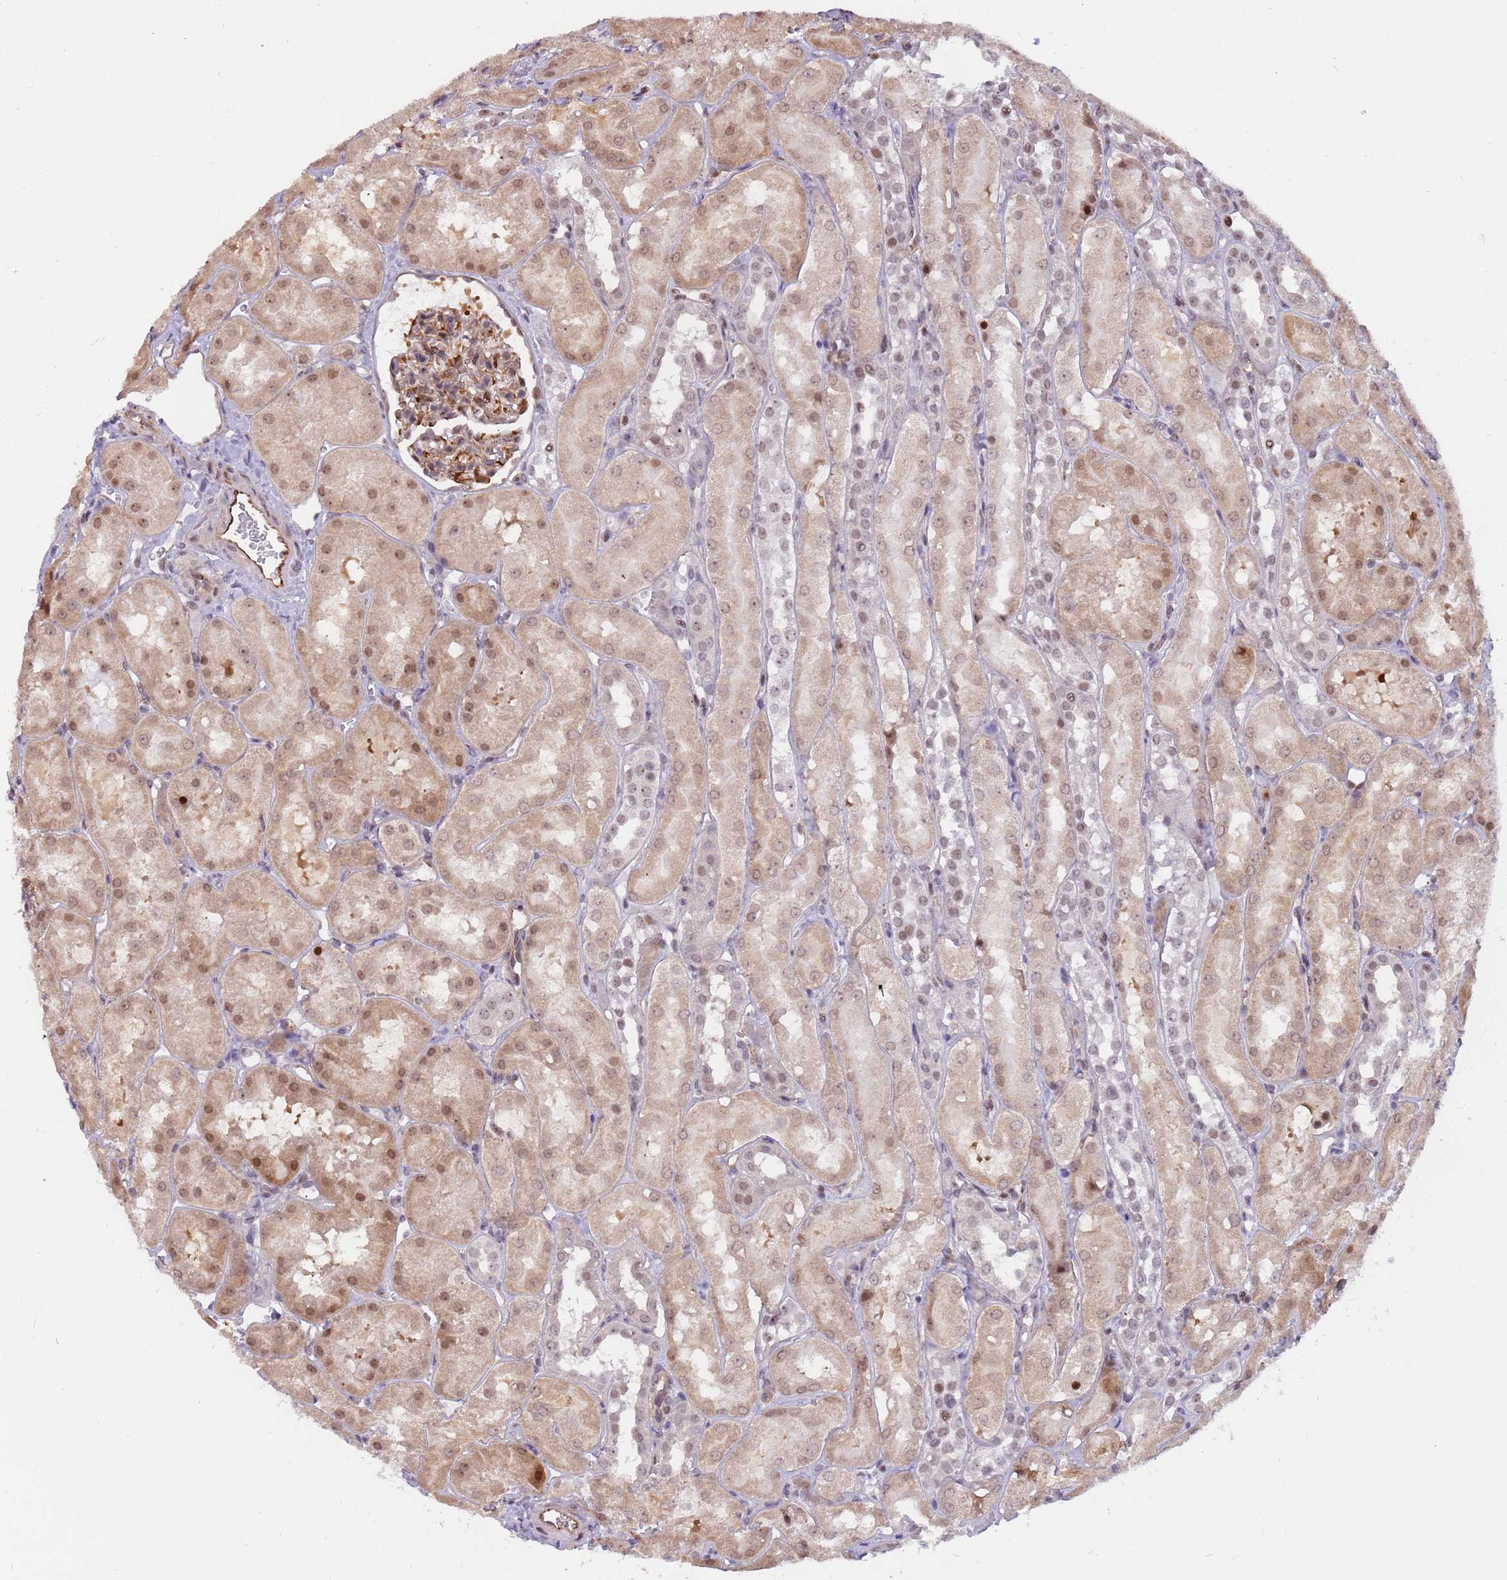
{"staining": {"intensity": "weak", "quantity": "25%-75%", "location": "cytoplasmic/membranous"}, "tissue": "kidney", "cell_type": "Cells in glomeruli", "image_type": "normal", "snomed": [{"axis": "morphology", "description": "Normal tissue, NOS"}, {"axis": "topography", "description": "Kidney"}, {"axis": "topography", "description": "Urinary bladder"}], "caption": "Protein staining displays weak cytoplasmic/membranous positivity in about 25%-75% of cells in glomeruli in benign kidney. Nuclei are stained in blue.", "gene": "LRMDA", "patient": {"sex": "male", "age": 16}}